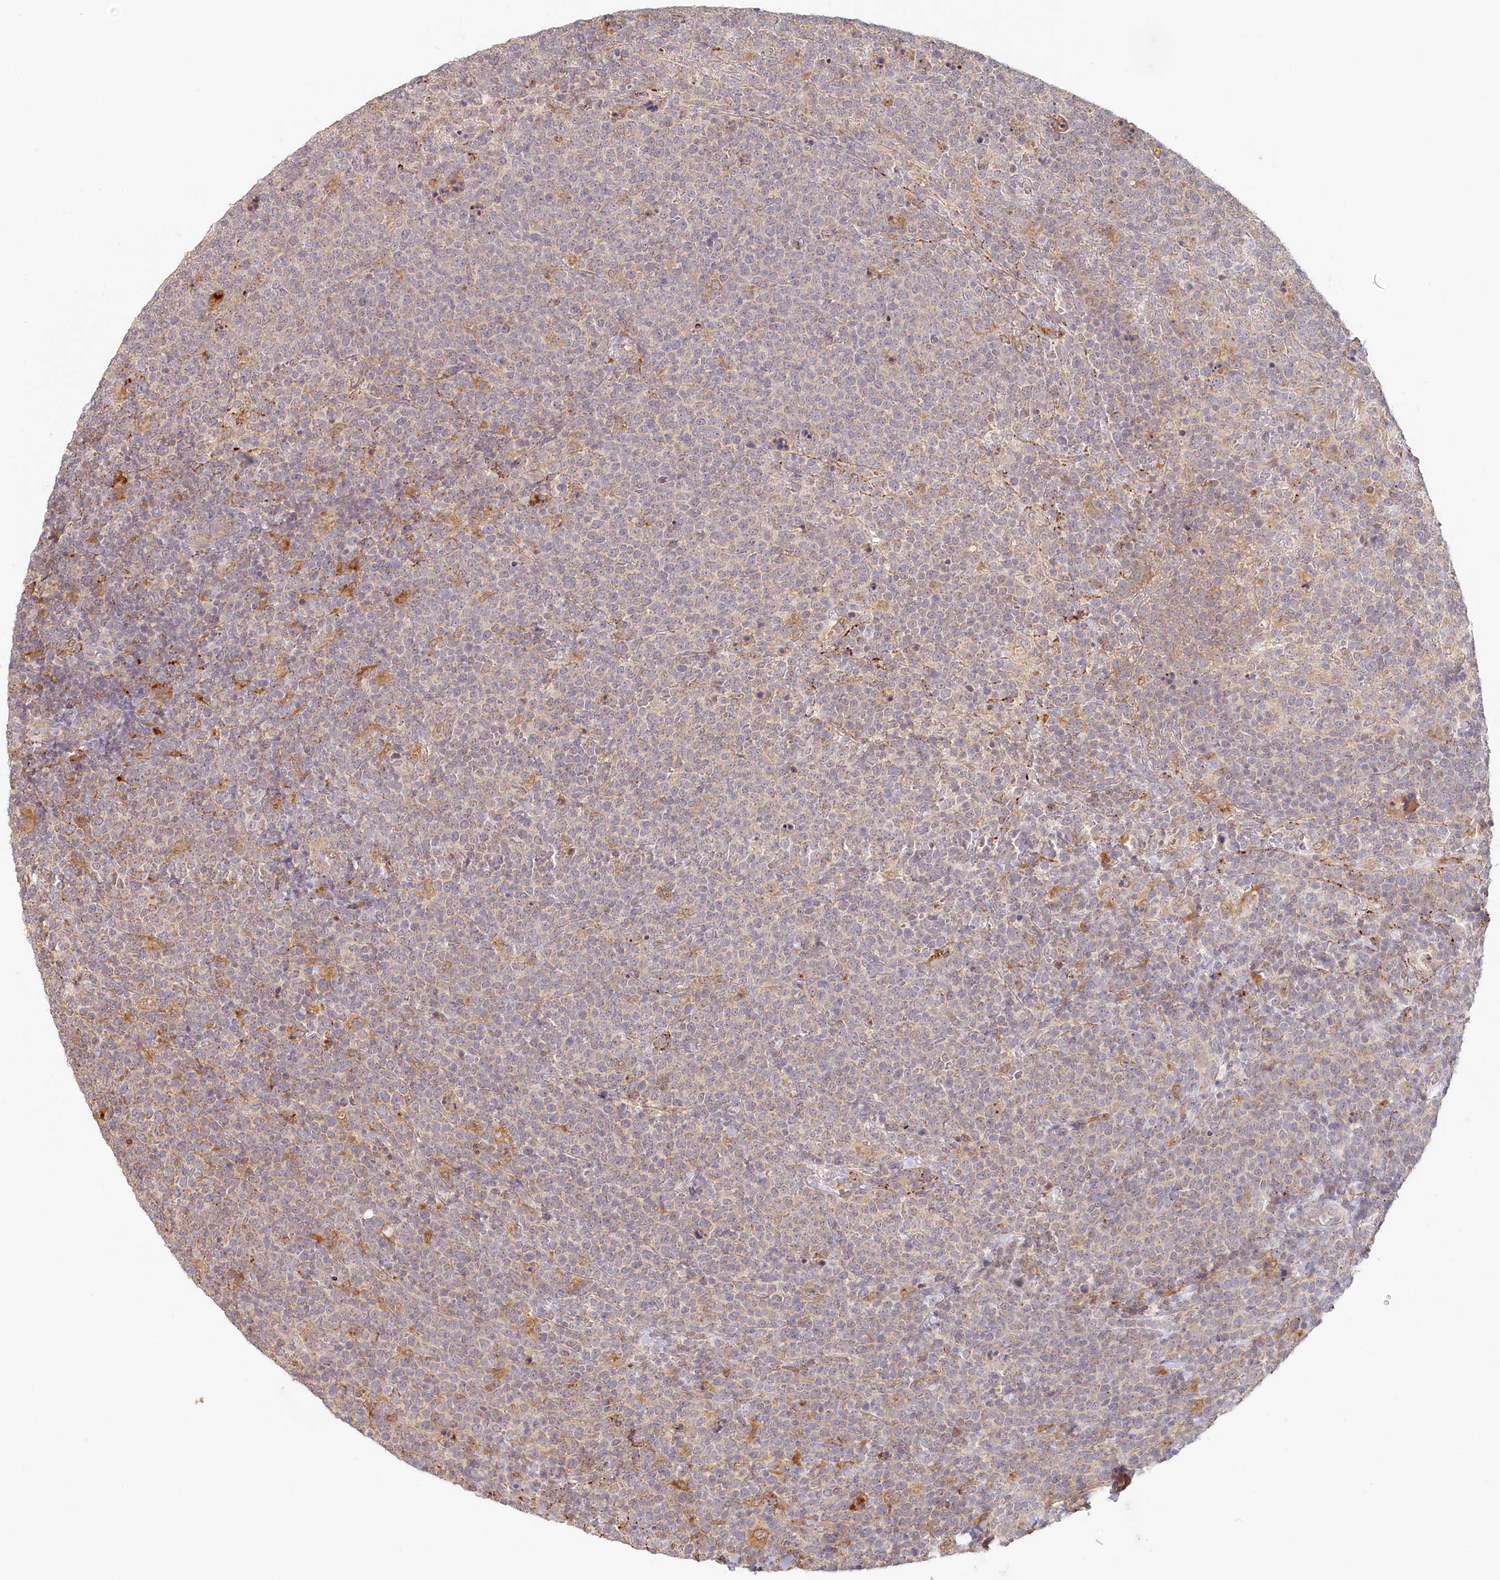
{"staining": {"intensity": "weak", "quantity": "<25%", "location": "cytoplasmic/membranous"}, "tissue": "lymphoma", "cell_type": "Tumor cells", "image_type": "cancer", "snomed": [{"axis": "morphology", "description": "Malignant lymphoma, non-Hodgkin's type, High grade"}, {"axis": "topography", "description": "Lymph node"}], "caption": "Tumor cells are negative for protein expression in human high-grade malignant lymphoma, non-Hodgkin's type.", "gene": "VSIG1", "patient": {"sex": "male", "age": 61}}